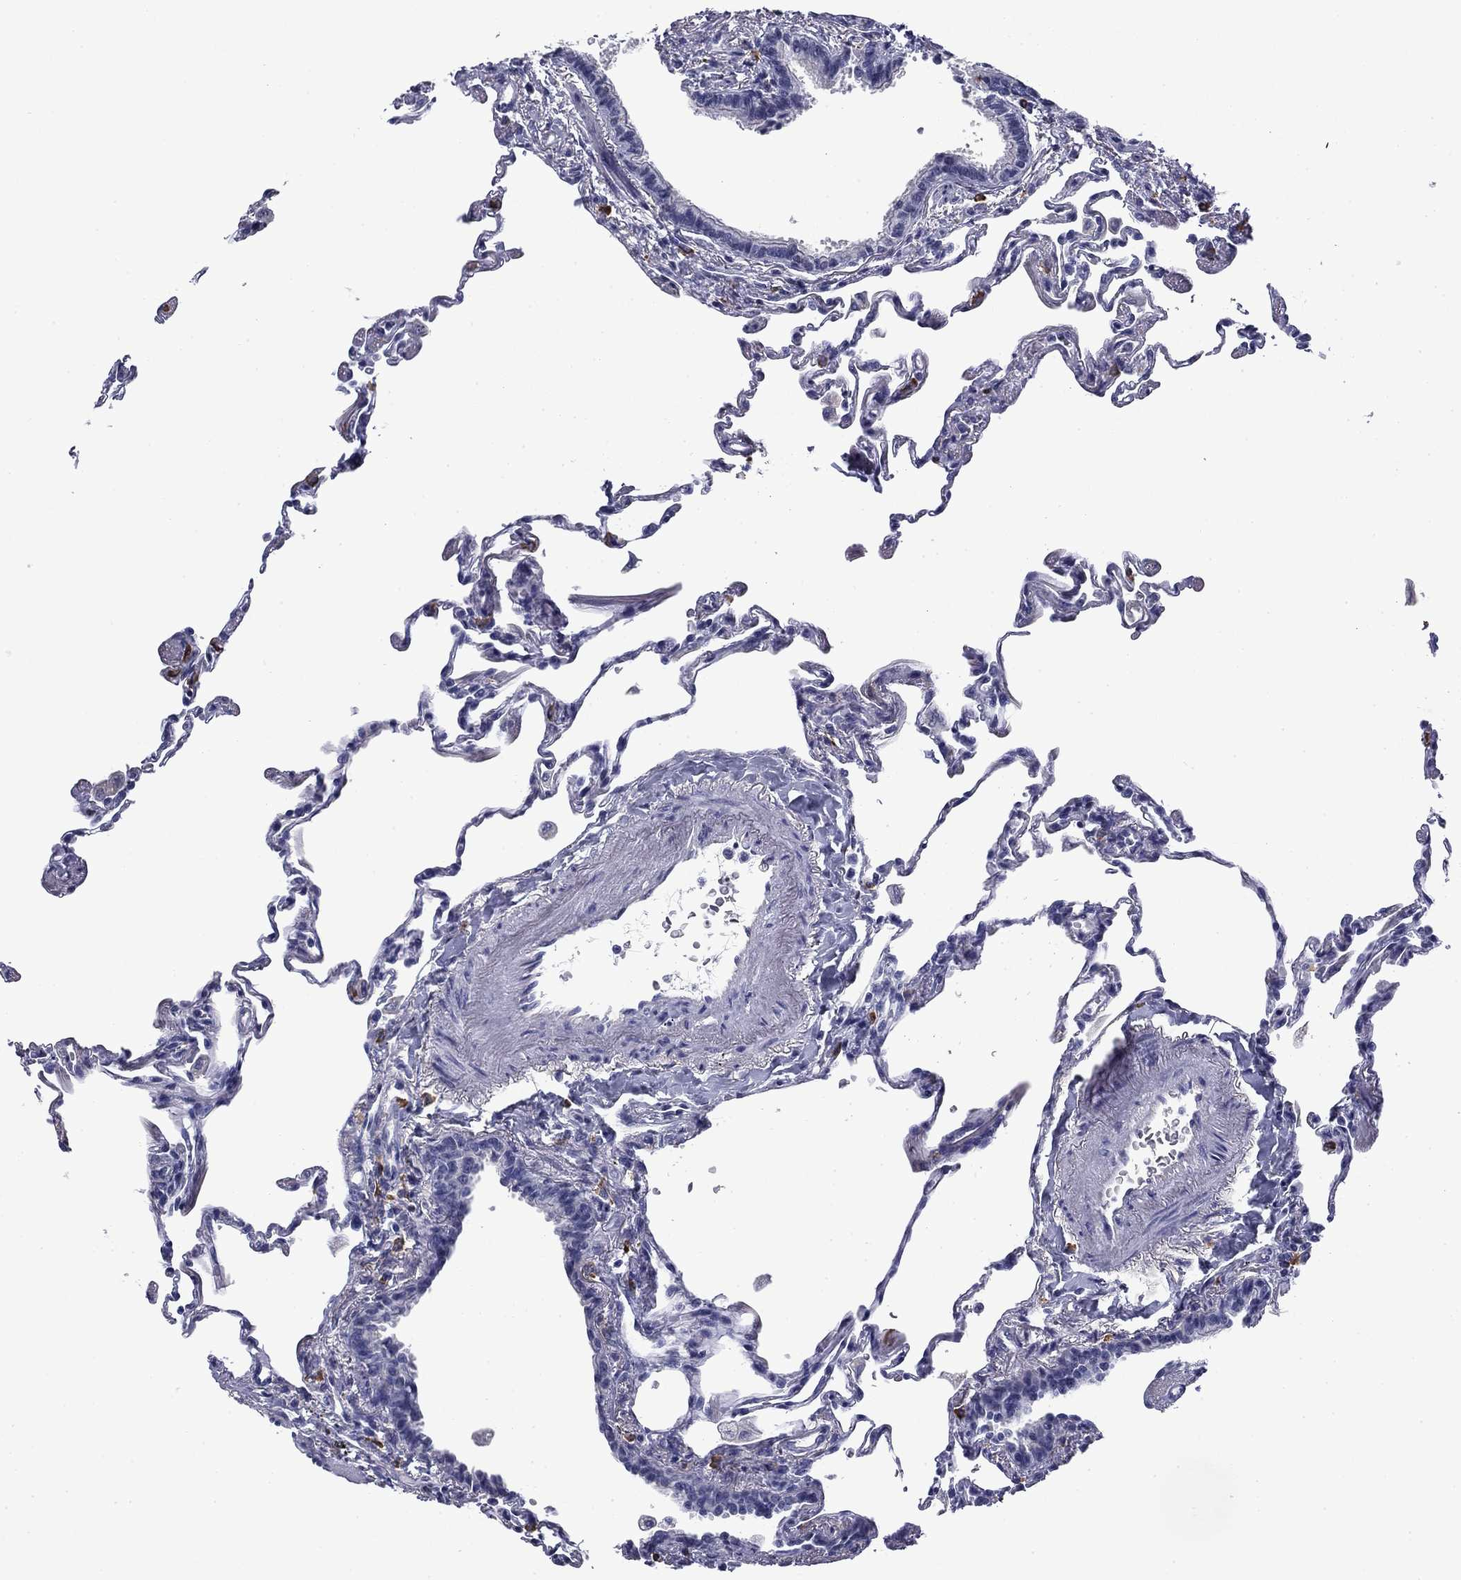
{"staining": {"intensity": "negative", "quantity": "none", "location": "none"}, "tissue": "lung", "cell_type": "Alveolar cells", "image_type": "normal", "snomed": [{"axis": "morphology", "description": "Normal tissue, NOS"}, {"axis": "topography", "description": "Lung"}], "caption": "The IHC histopathology image has no significant expression in alveolar cells of lung.", "gene": "BCL2L14", "patient": {"sex": "female", "age": 57}}